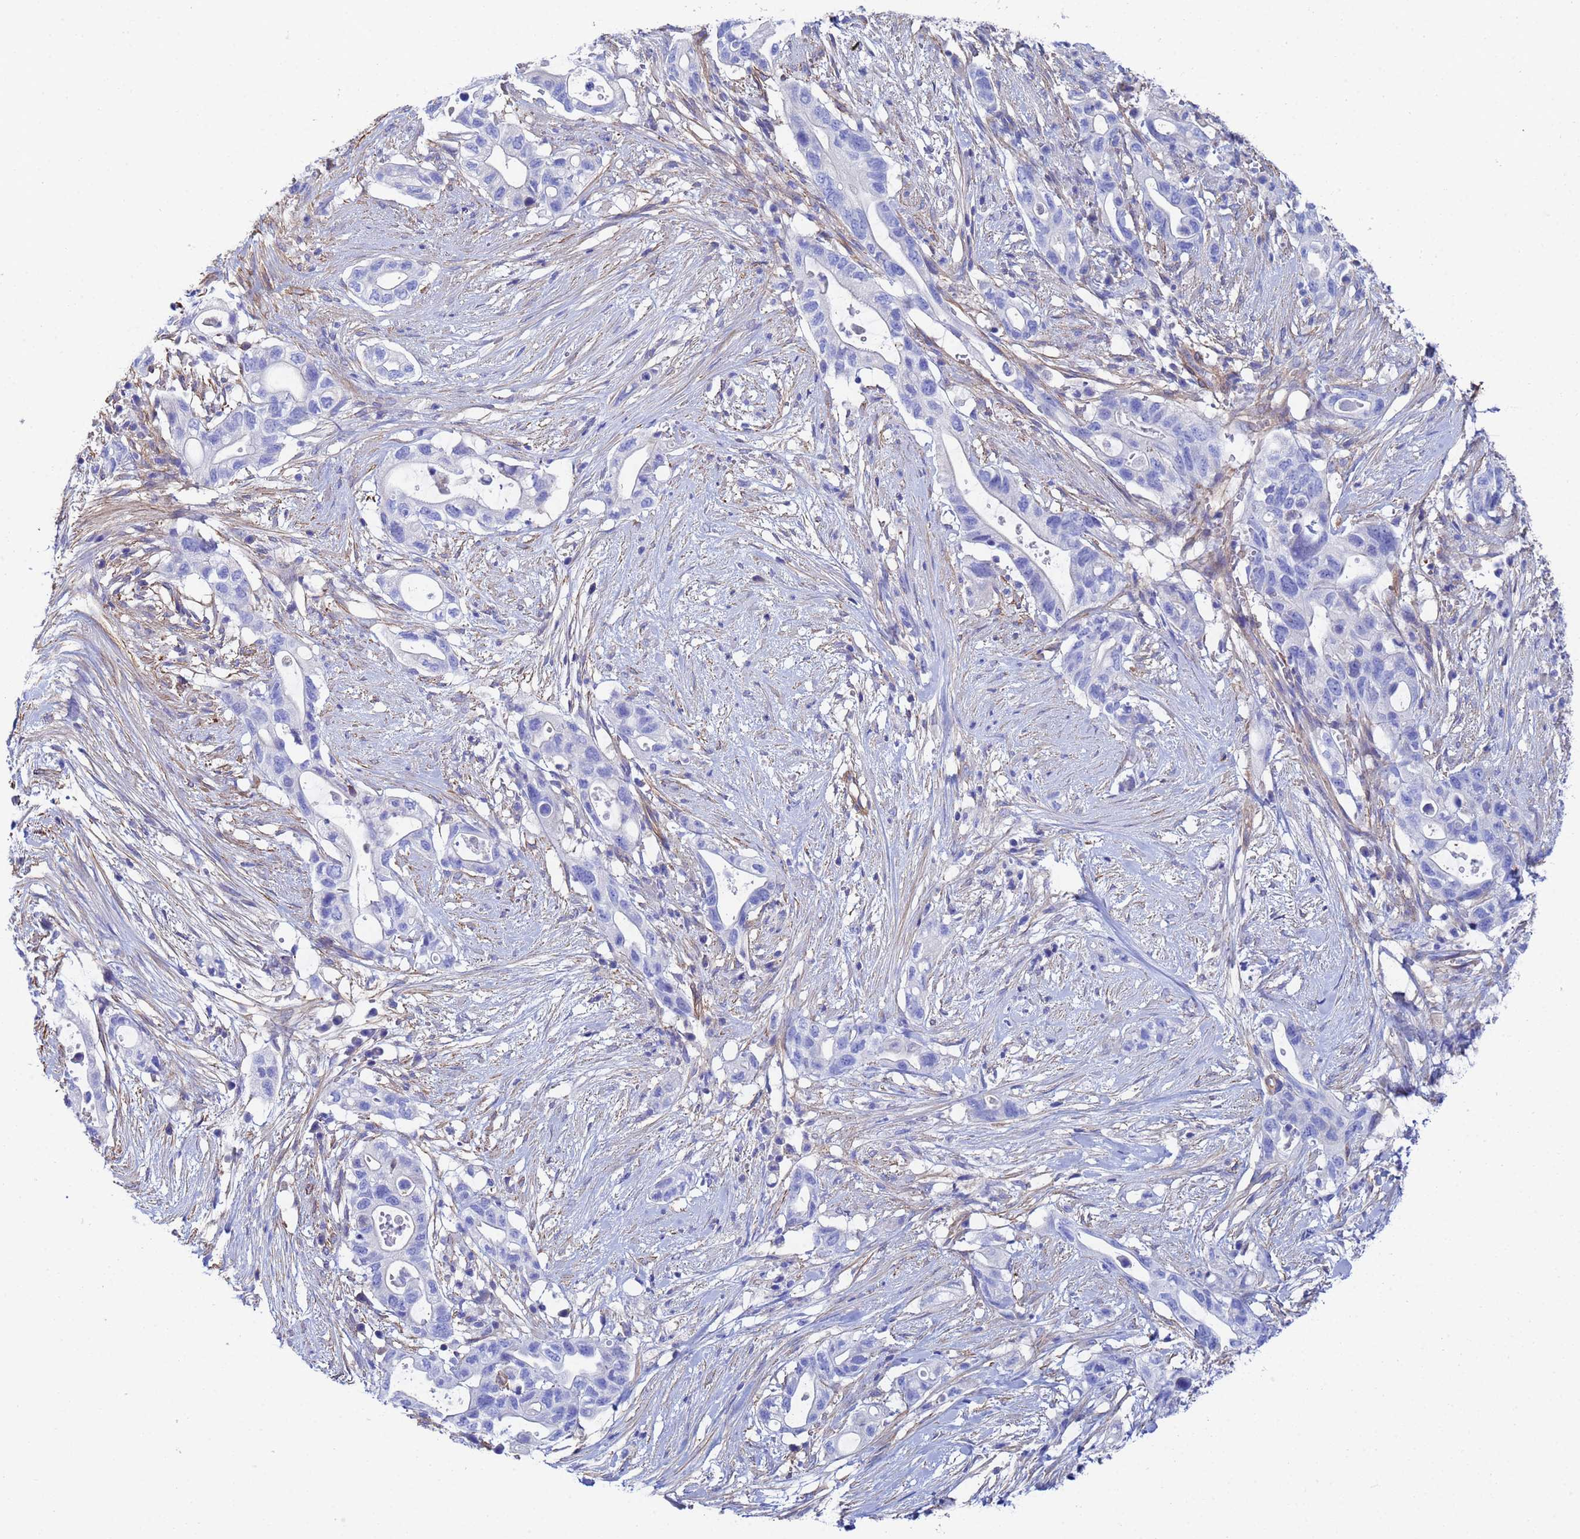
{"staining": {"intensity": "negative", "quantity": "none", "location": "none"}, "tissue": "pancreatic cancer", "cell_type": "Tumor cells", "image_type": "cancer", "snomed": [{"axis": "morphology", "description": "Adenocarcinoma, NOS"}, {"axis": "topography", "description": "Pancreas"}], "caption": "Immunohistochemistry (IHC) micrograph of neoplastic tissue: human pancreatic adenocarcinoma stained with DAB demonstrates no significant protein staining in tumor cells.", "gene": "CST4", "patient": {"sex": "female", "age": 72}}